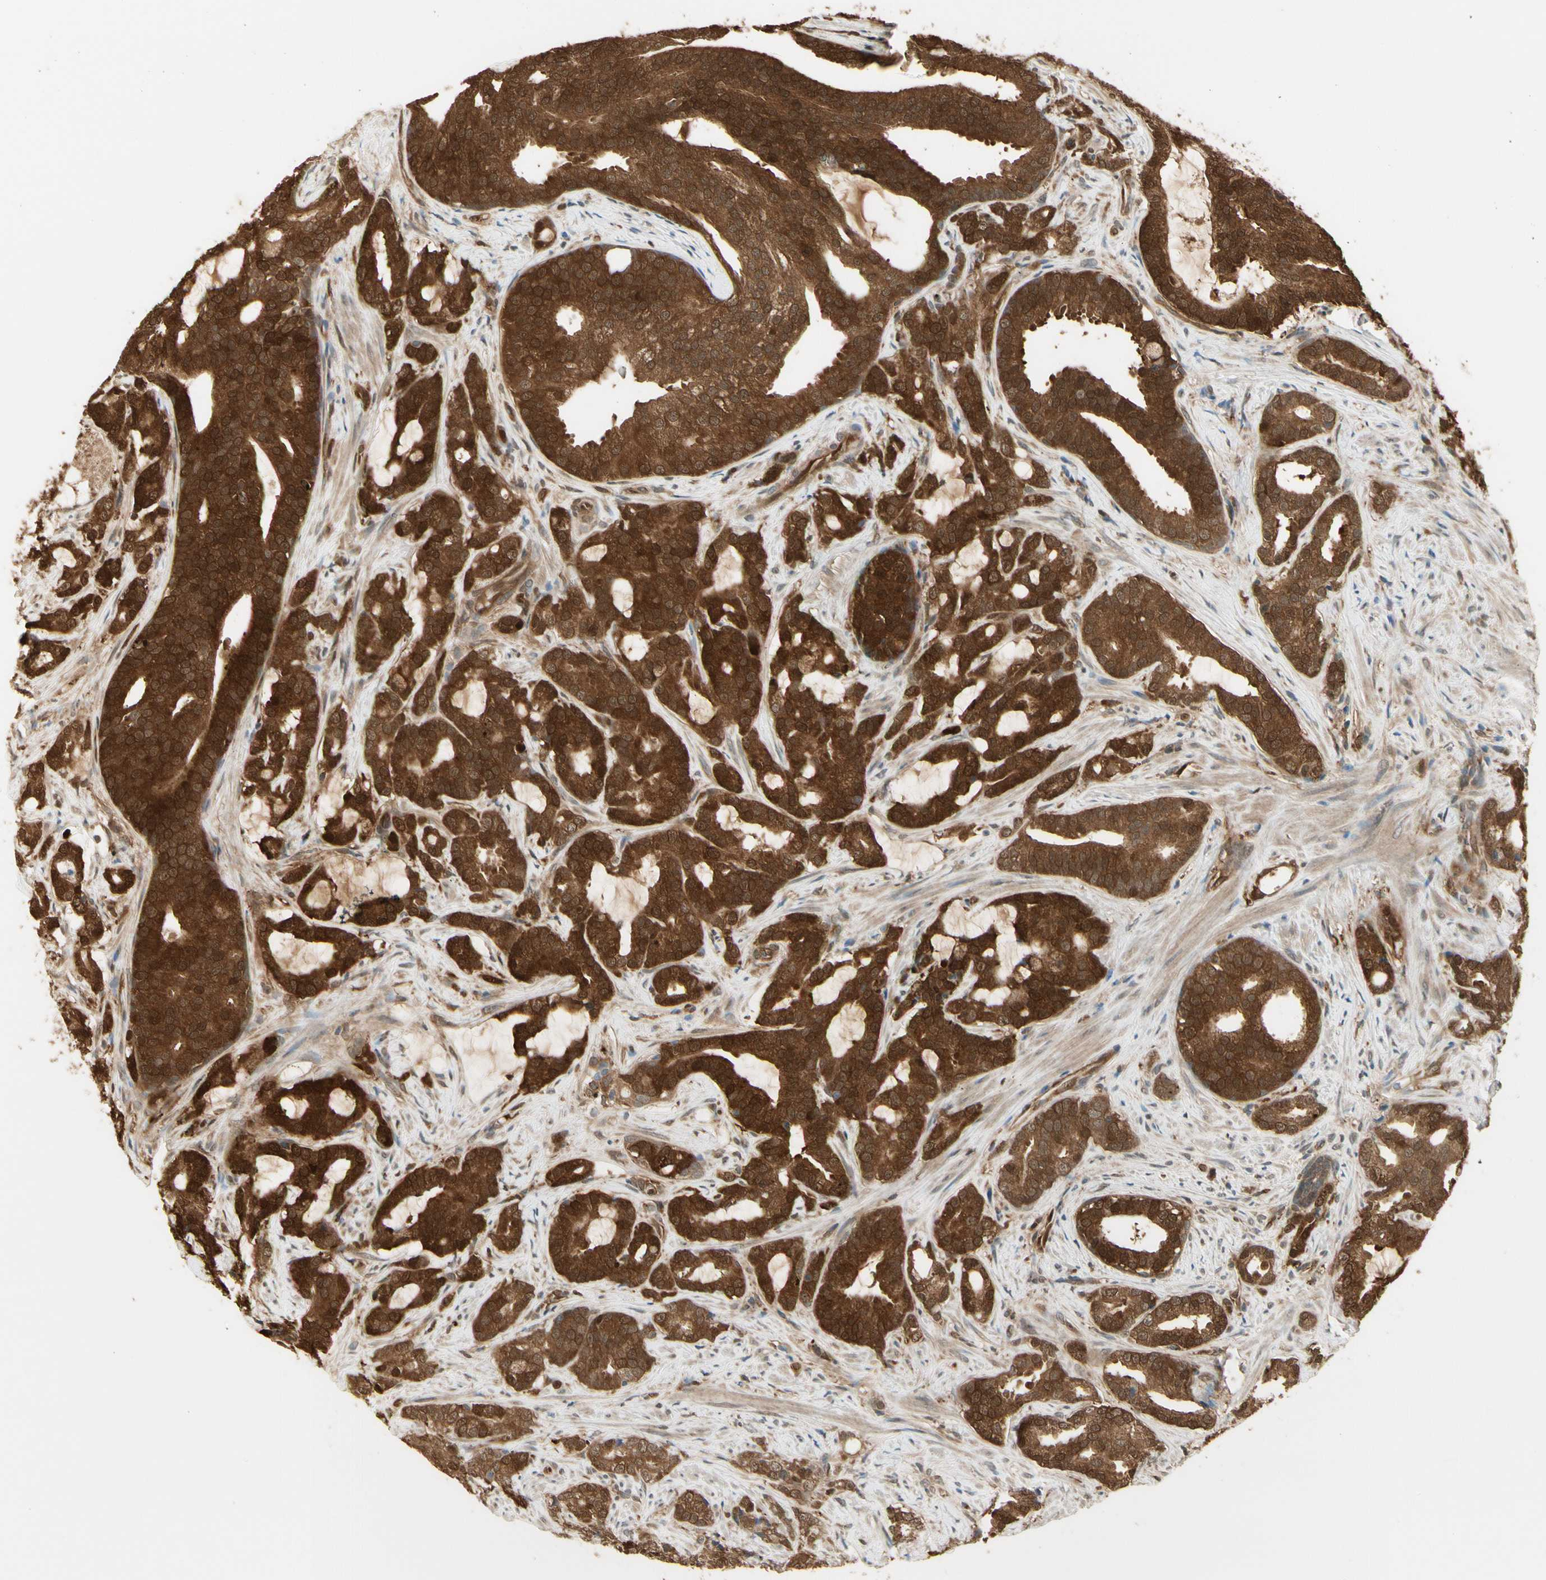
{"staining": {"intensity": "strong", "quantity": ">75%", "location": "cytoplasmic/membranous"}, "tissue": "prostate cancer", "cell_type": "Tumor cells", "image_type": "cancer", "snomed": [{"axis": "morphology", "description": "Adenocarcinoma, Low grade"}, {"axis": "topography", "description": "Prostate"}], "caption": "Low-grade adenocarcinoma (prostate) tissue reveals strong cytoplasmic/membranous positivity in about >75% of tumor cells", "gene": "SERPINB6", "patient": {"sex": "male", "age": 58}}